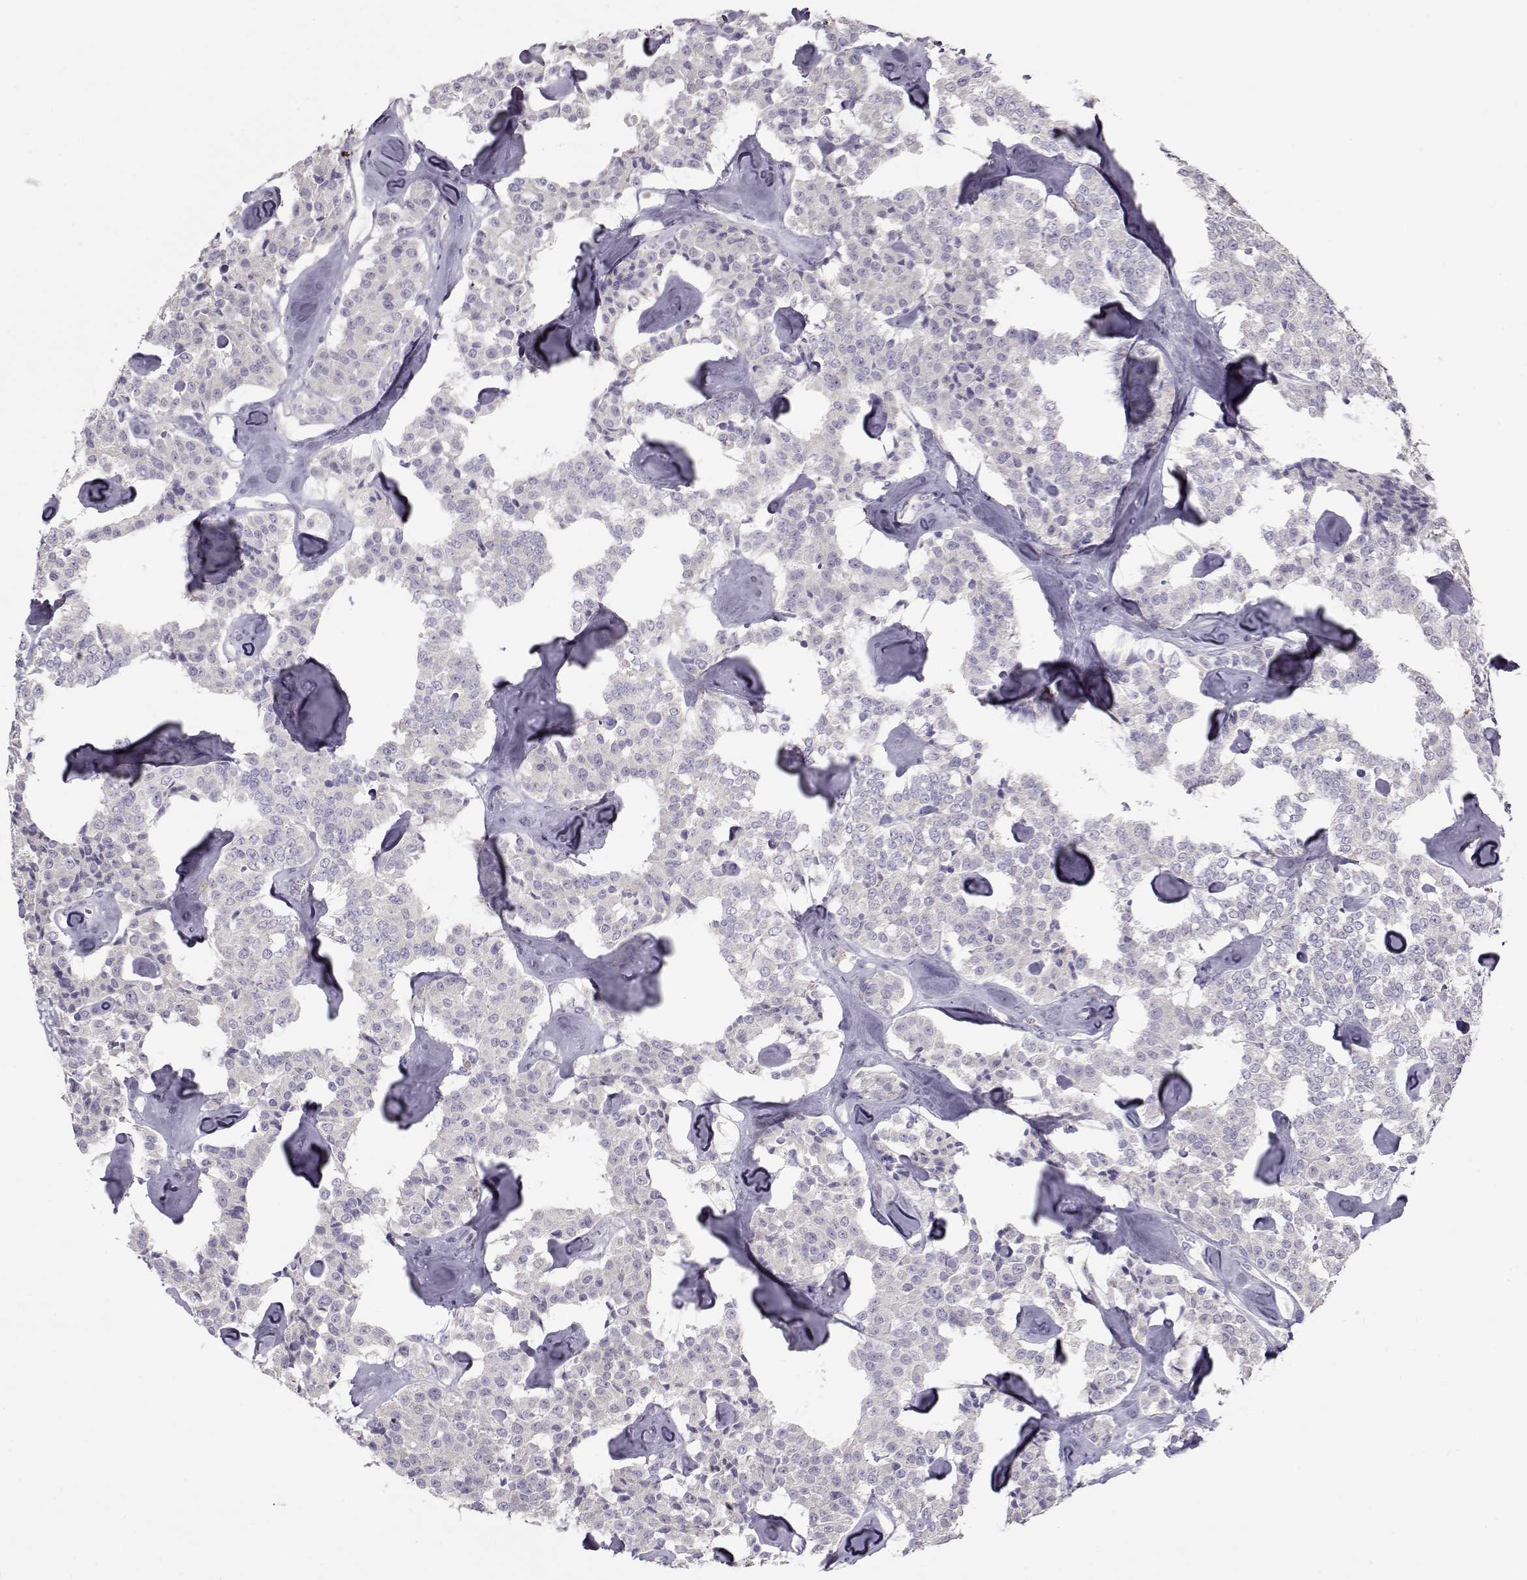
{"staining": {"intensity": "negative", "quantity": "none", "location": "none"}, "tissue": "carcinoid", "cell_type": "Tumor cells", "image_type": "cancer", "snomed": [{"axis": "morphology", "description": "Carcinoid, malignant, NOS"}, {"axis": "topography", "description": "Pancreas"}], "caption": "This is an IHC image of malignant carcinoid. There is no positivity in tumor cells.", "gene": "GRK1", "patient": {"sex": "male", "age": 41}}